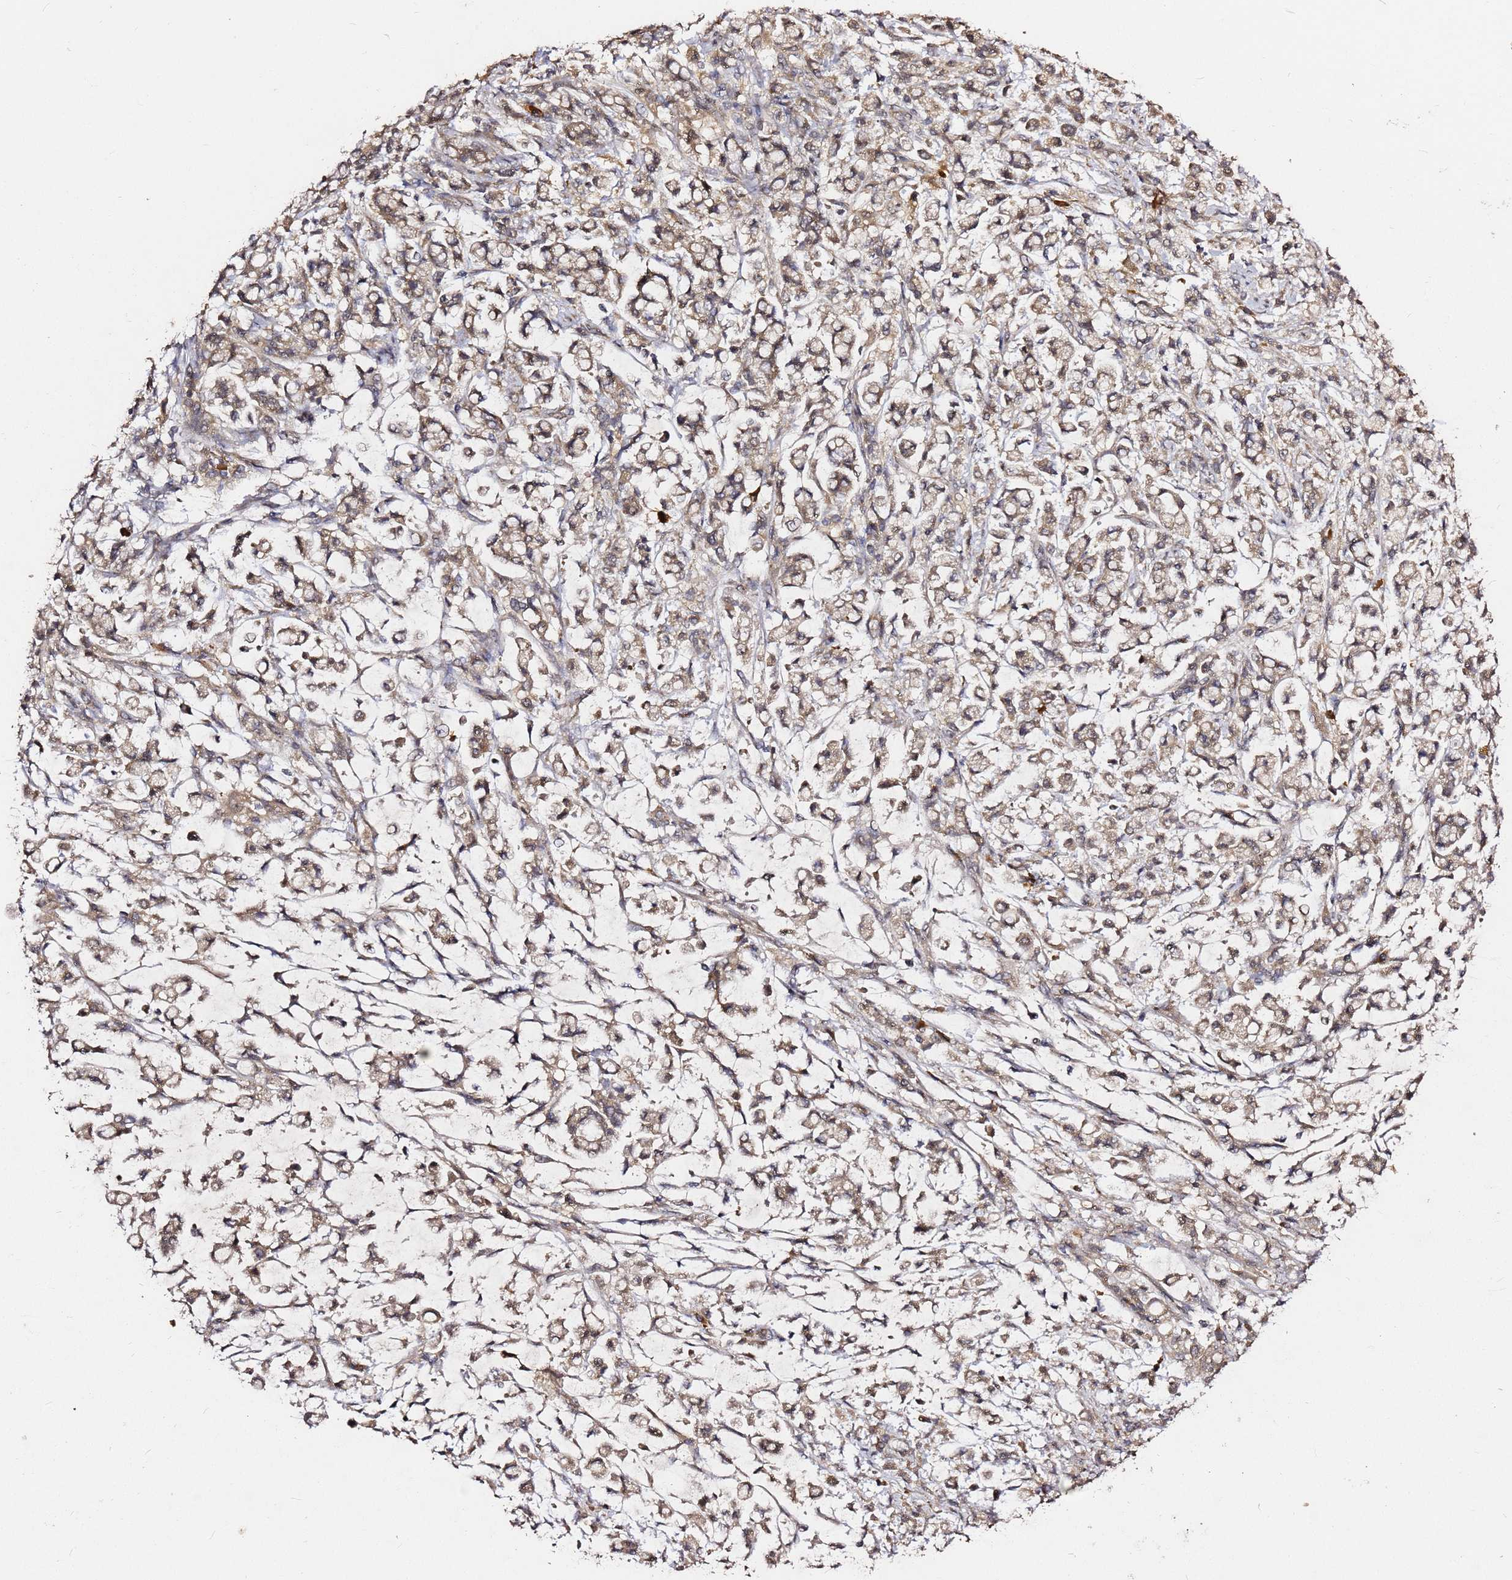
{"staining": {"intensity": "moderate", "quantity": ">75%", "location": "cytoplasmic/membranous"}, "tissue": "stomach cancer", "cell_type": "Tumor cells", "image_type": "cancer", "snomed": [{"axis": "morphology", "description": "Adenocarcinoma, NOS"}, {"axis": "topography", "description": "Stomach"}], "caption": "Human stomach adenocarcinoma stained with a brown dye shows moderate cytoplasmic/membranous positive expression in about >75% of tumor cells.", "gene": "C6orf136", "patient": {"sex": "female", "age": 60}}